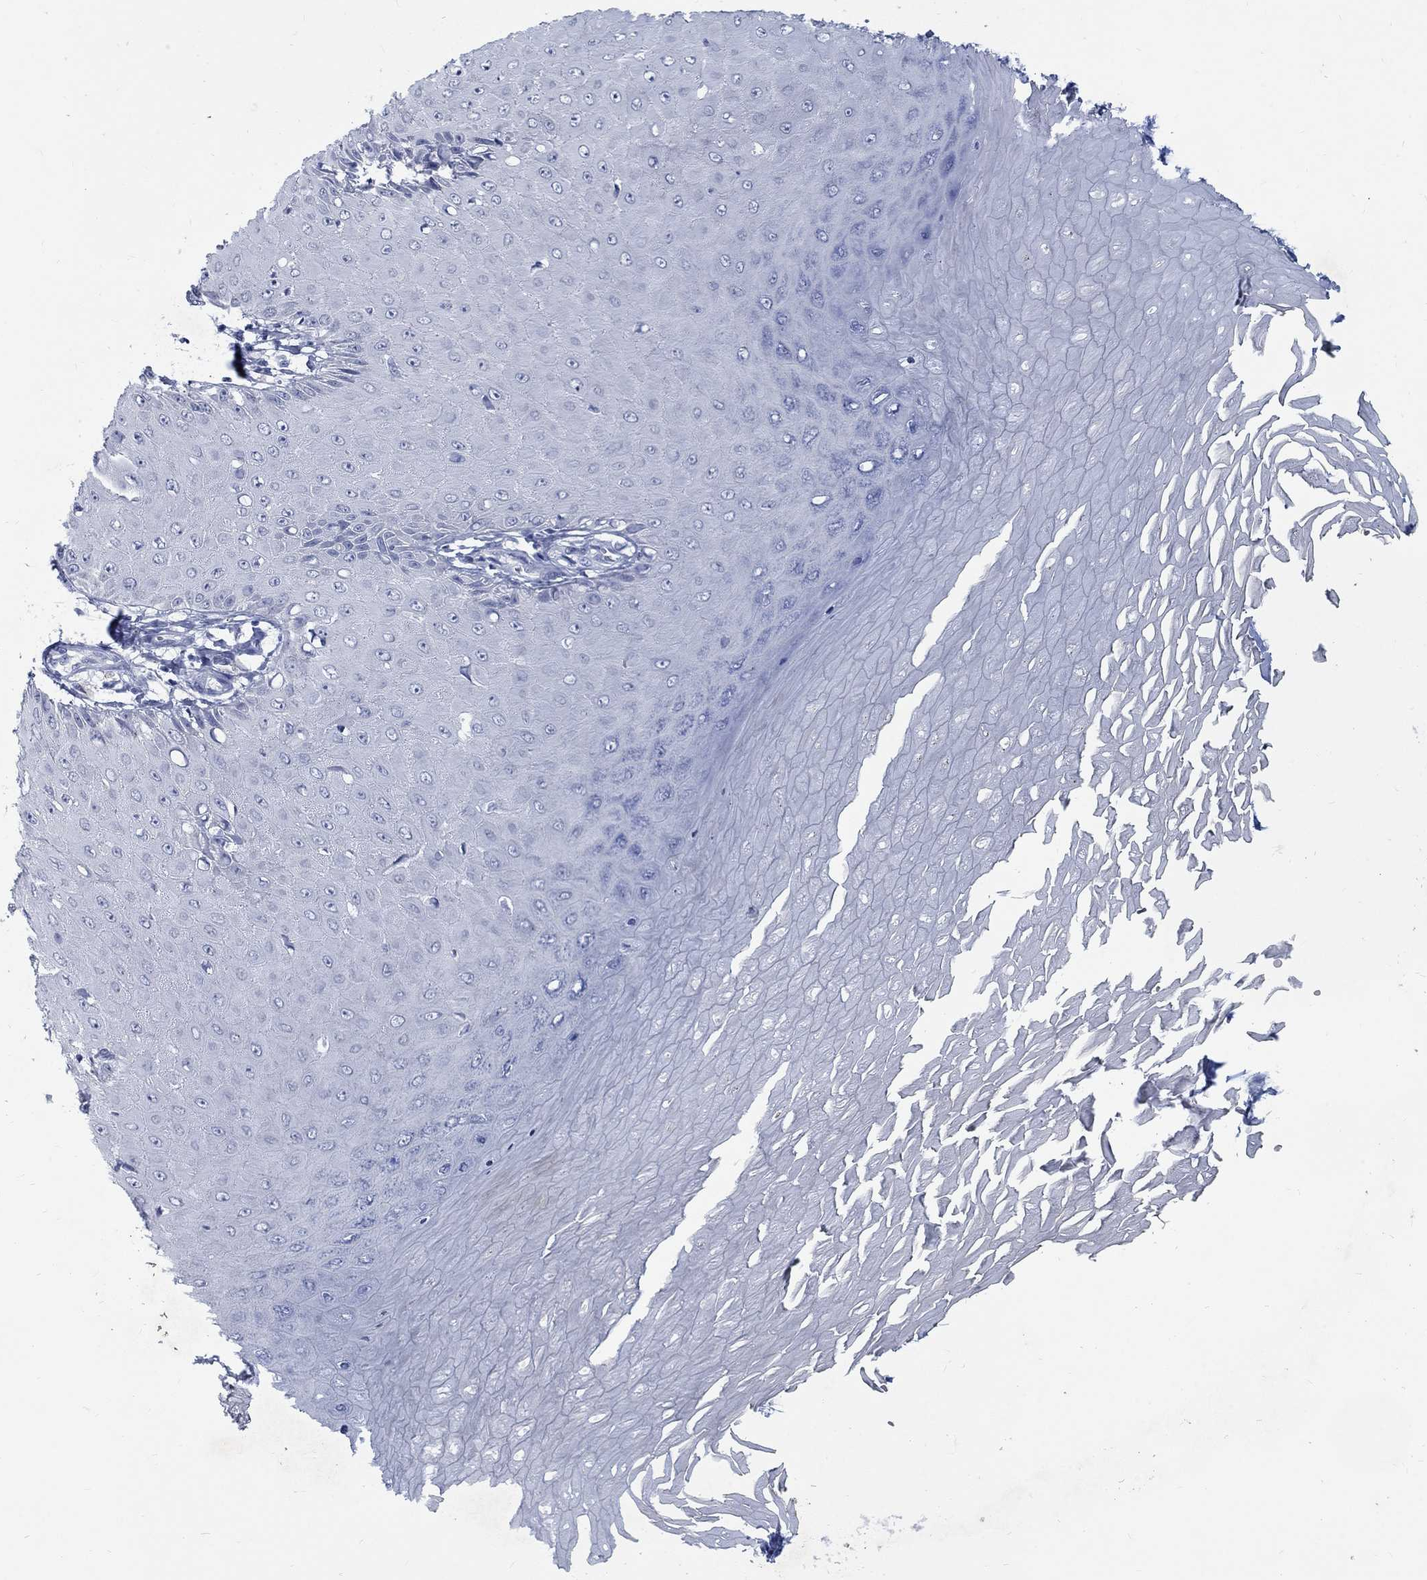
{"staining": {"intensity": "negative", "quantity": "none", "location": "none"}, "tissue": "skin cancer", "cell_type": "Tumor cells", "image_type": "cancer", "snomed": [{"axis": "morphology", "description": "Inflammation, NOS"}, {"axis": "morphology", "description": "Squamous cell carcinoma, NOS"}, {"axis": "topography", "description": "Skin"}], "caption": "This is a histopathology image of immunohistochemistry (IHC) staining of skin cancer (squamous cell carcinoma), which shows no positivity in tumor cells.", "gene": "RFTN2", "patient": {"sex": "male", "age": 70}}